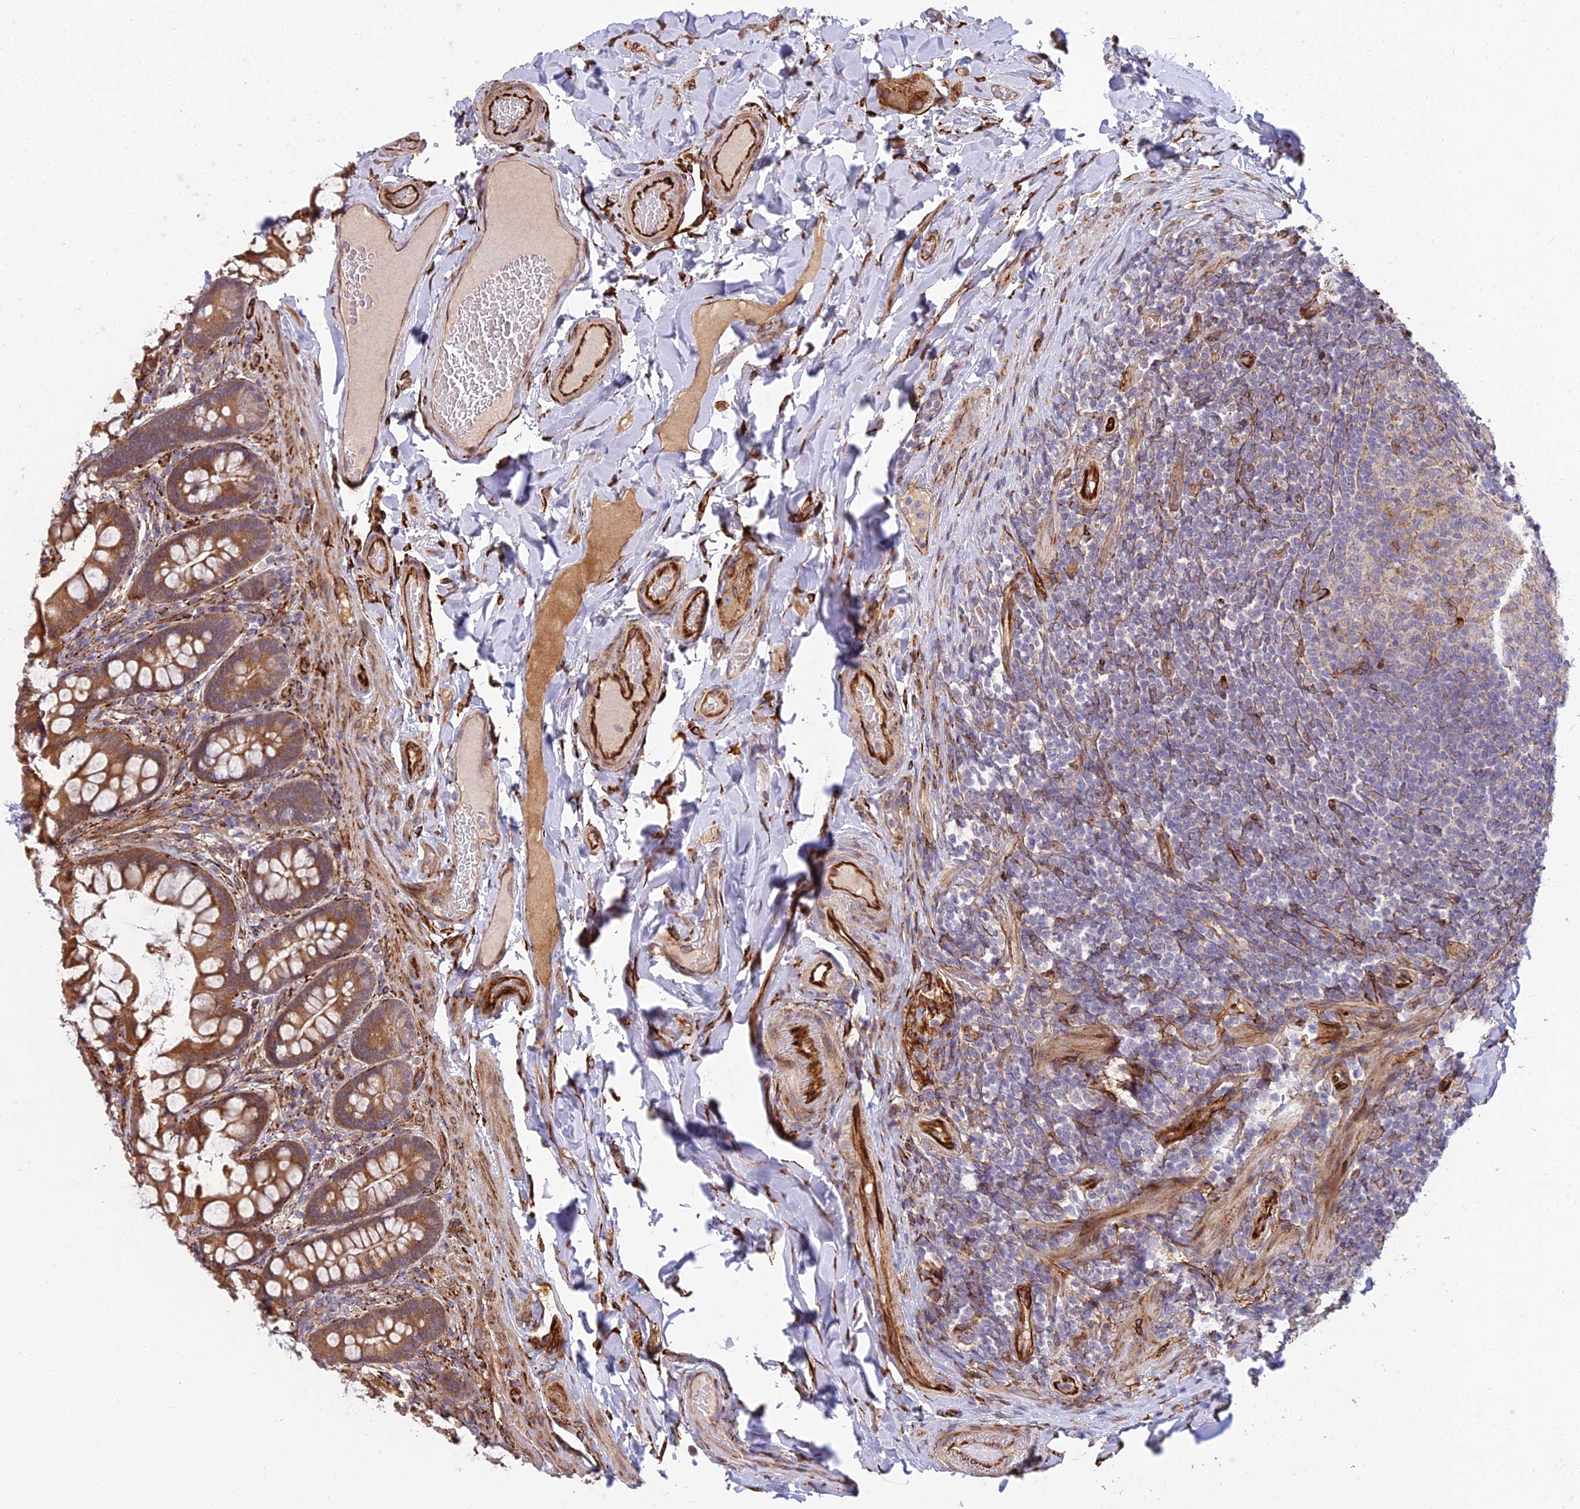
{"staining": {"intensity": "moderate", "quantity": ">75%", "location": "cytoplasmic/membranous"}, "tissue": "small intestine", "cell_type": "Glandular cells", "image_type": "normal", "snomed": [{"axis": "morphology", "description": "Normal tissue, NOS"}, {"axis": "topography", "description": "Small intestine"}], "caption": "A histopathology image of small intestine stained for a protein reveals moderate cytoplasmic/membranous brown staining in glandular cells. The staining is performed using DAB (3,3'-diaminobenzidine) brown chromogen to label protein expression. The nuclei are counter-stained blue using hematoxylin.", "gene": "NDUFAF7", "patient": {"sex": "male", "age": 70}}